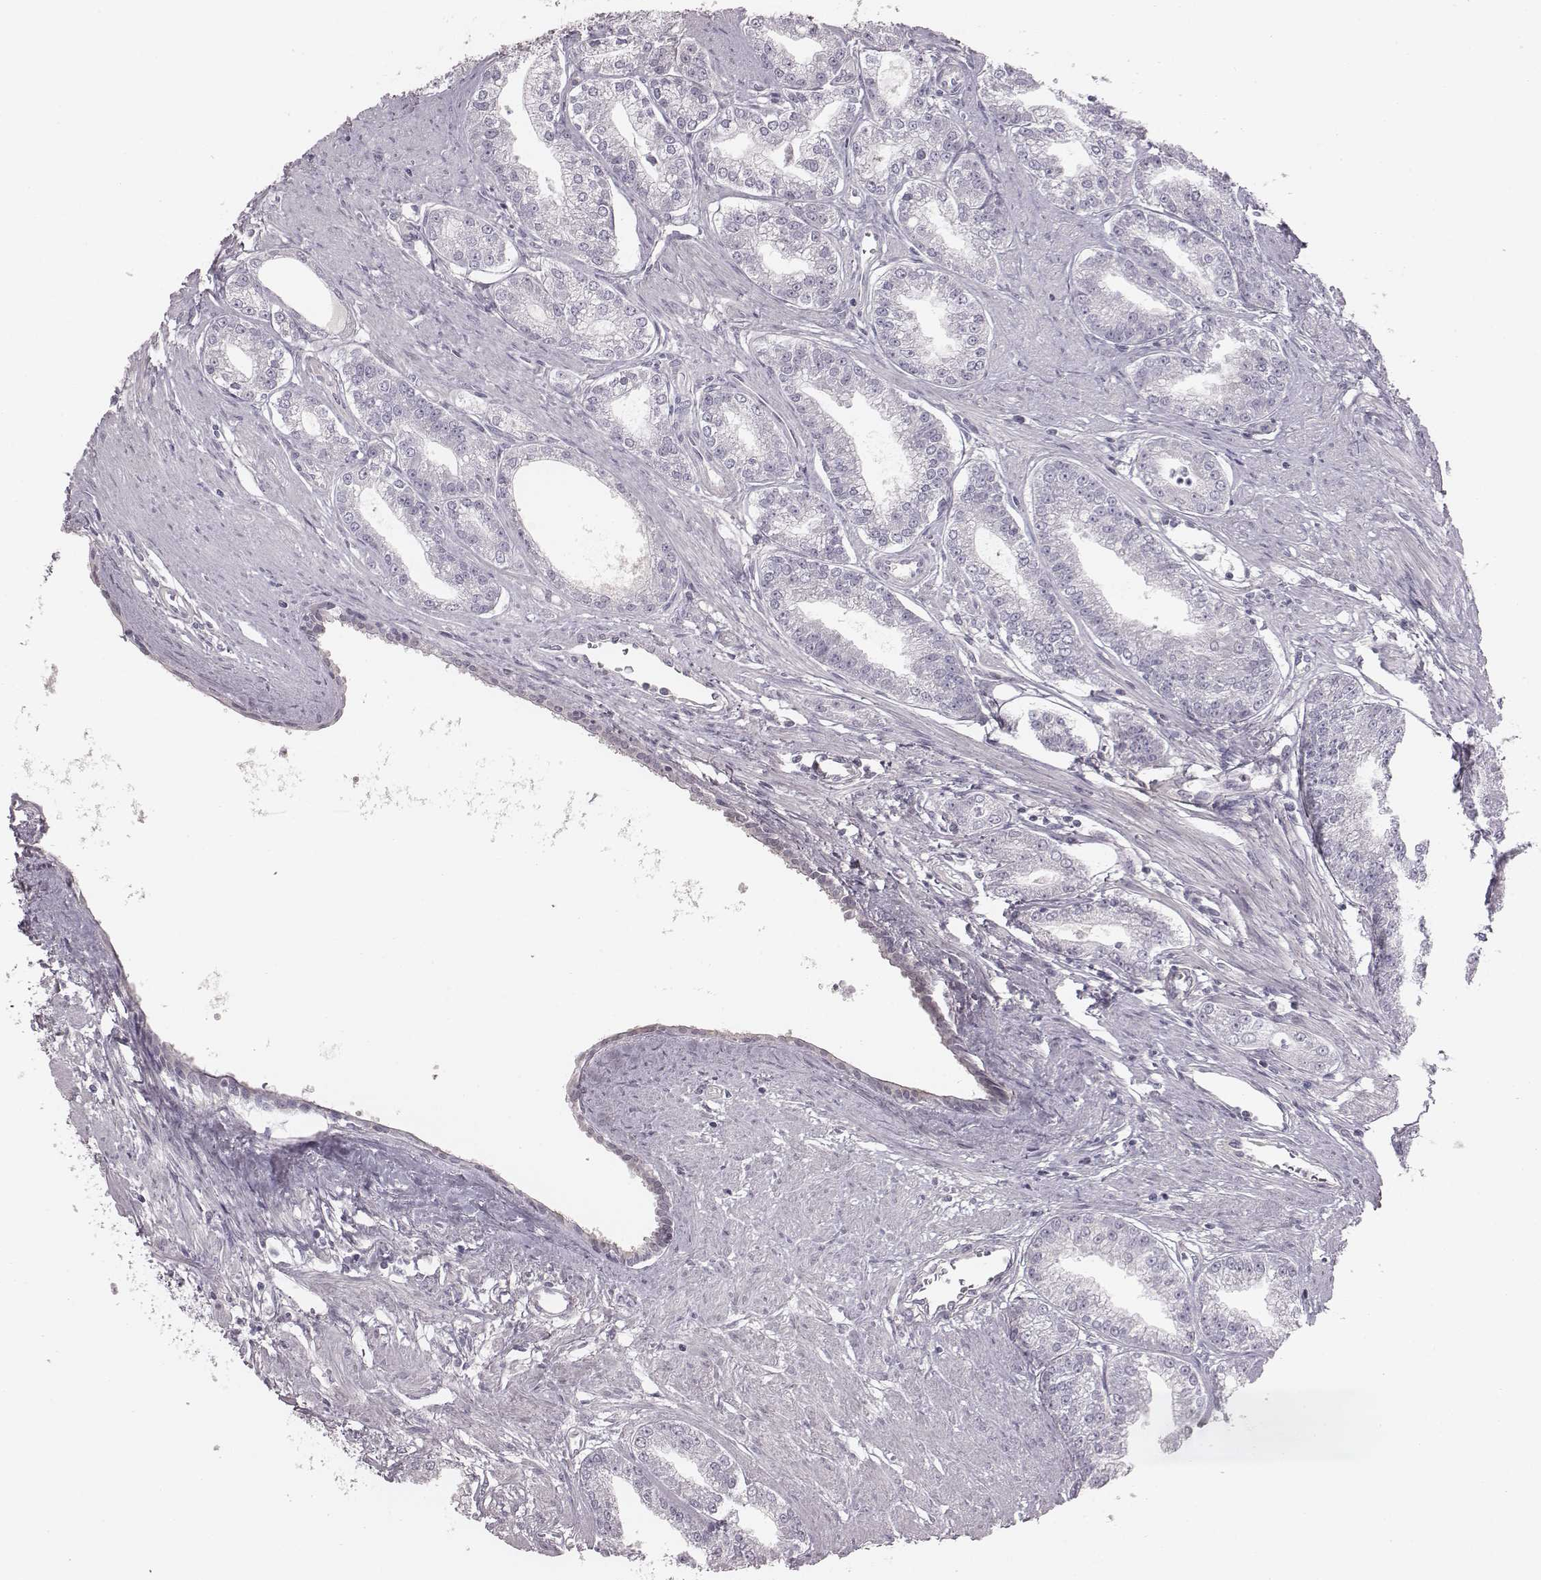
{"staining": {"intensity": "negative", "quantity": "none", "location": "none"}, "tissue": "prostate cancer", "cell_type": "Tumor cells", "image_type": "cancer", "snomed": [{"axis": "morphology", "description": "Adenocarcinoma, NOS"}, {"axis": "topography", "description": "Prostate"}], "caption": "Tumor cells are negative for brown protein staining in prostate cancer (adenocarcinoma).", "gene": "PDE8B", "patient": {"sex": "male", "age": 71}}